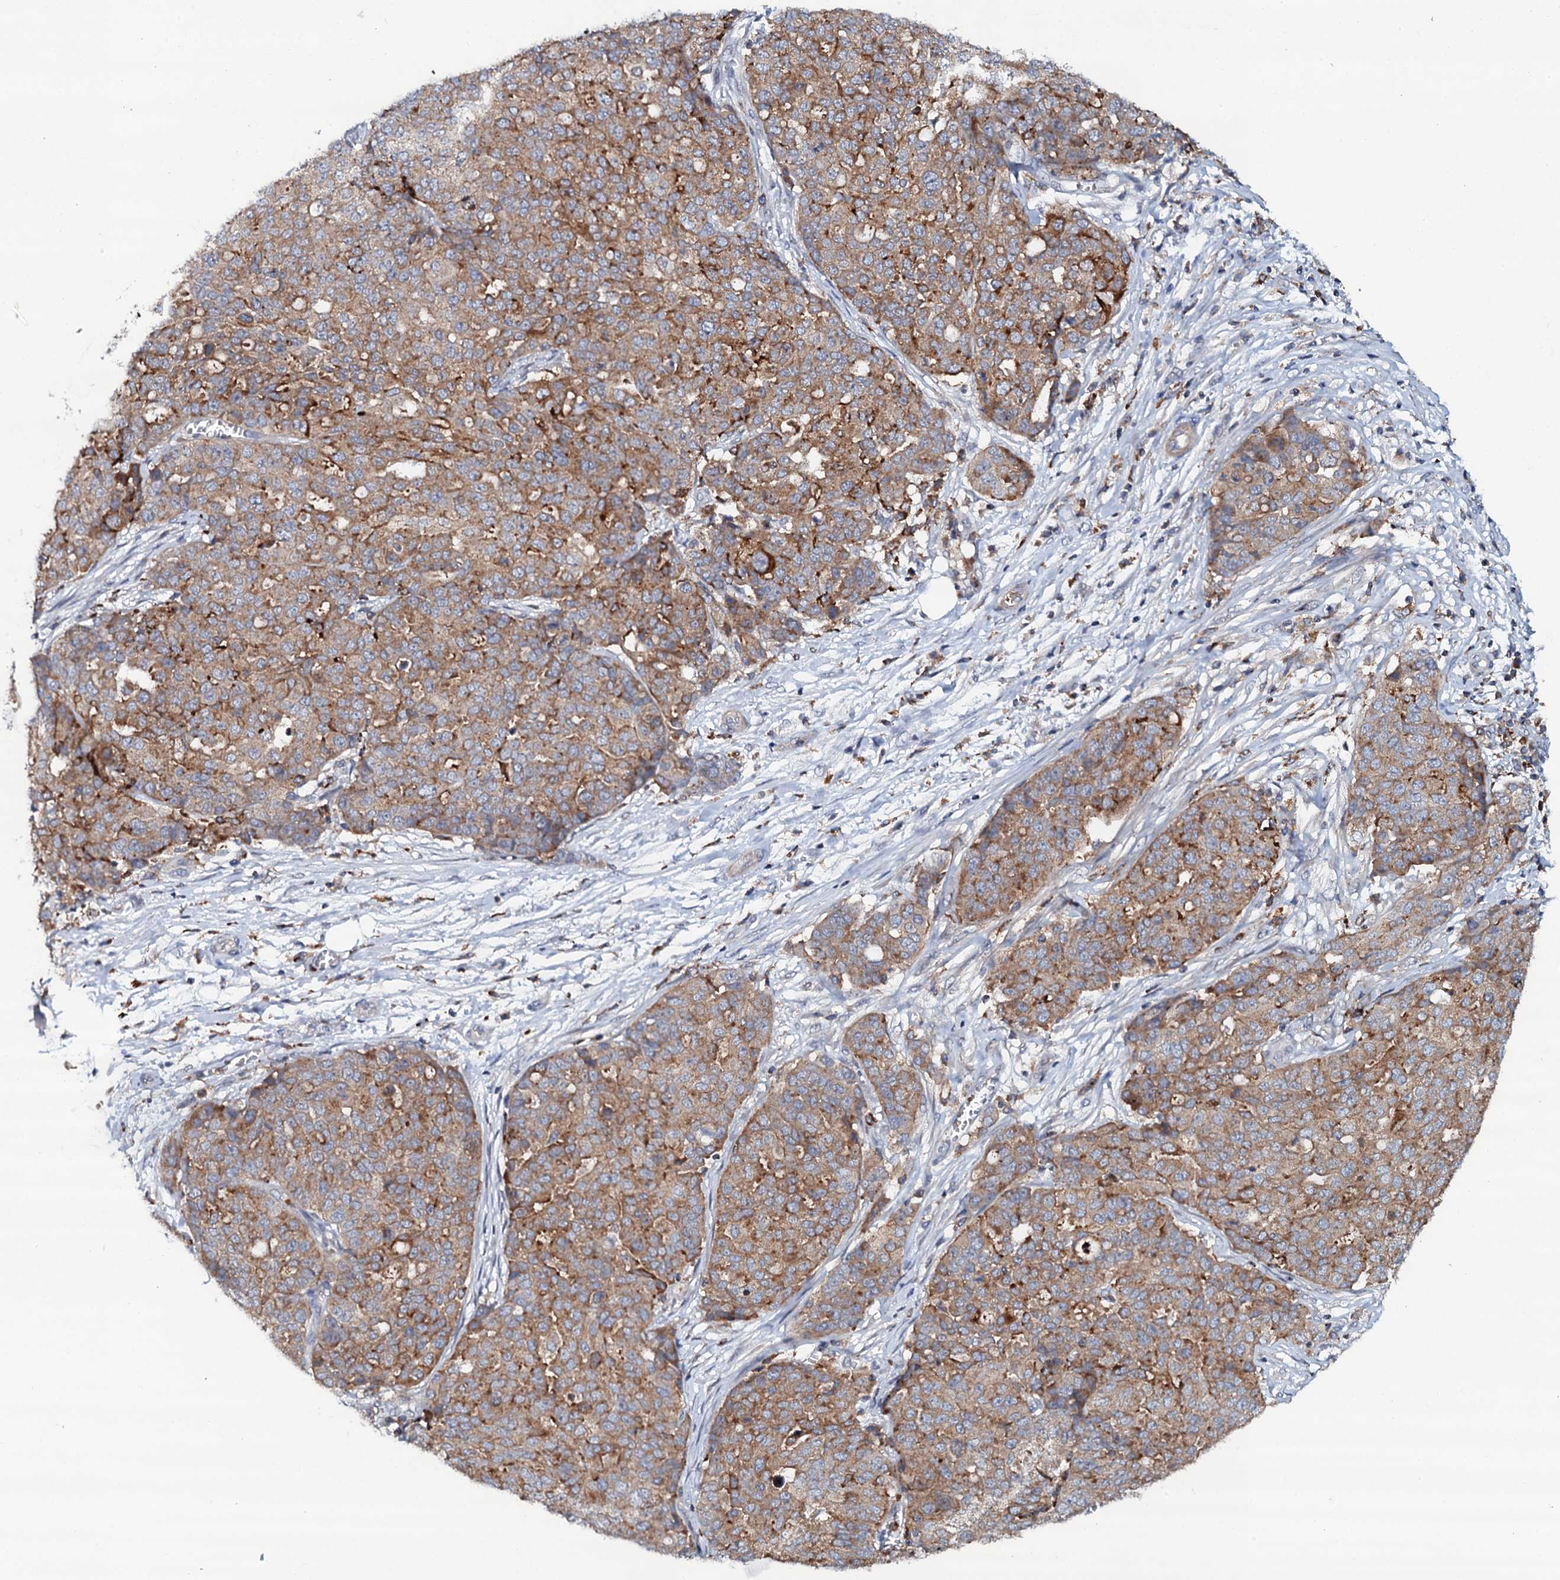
{"staining": {"intensity": "moderate", "quantity": ">75%", "location": "cytoplasmic/membranous"}, "tissue": "ovarian cancer", "cell_type": "Tumor cells", "image_type": "cancer", "snomed": [{"axis": "morphology", "description": "Cystadenocarcinoma, serous, NOS"}, {"axis": "topography", "description": "Soft tissue"}, {"axis": "topography", "description": "Ovary"}], "caption": "Ovarian cancer (serous cystadenocarcinoma) stained with DAB IHC demonstrates medium levels of moderate cytoplasmic/membranous expression in approximately >75% of tumor cells.", "gene": "VAMP8", "patient": {"sex": "female", "age": 57}}